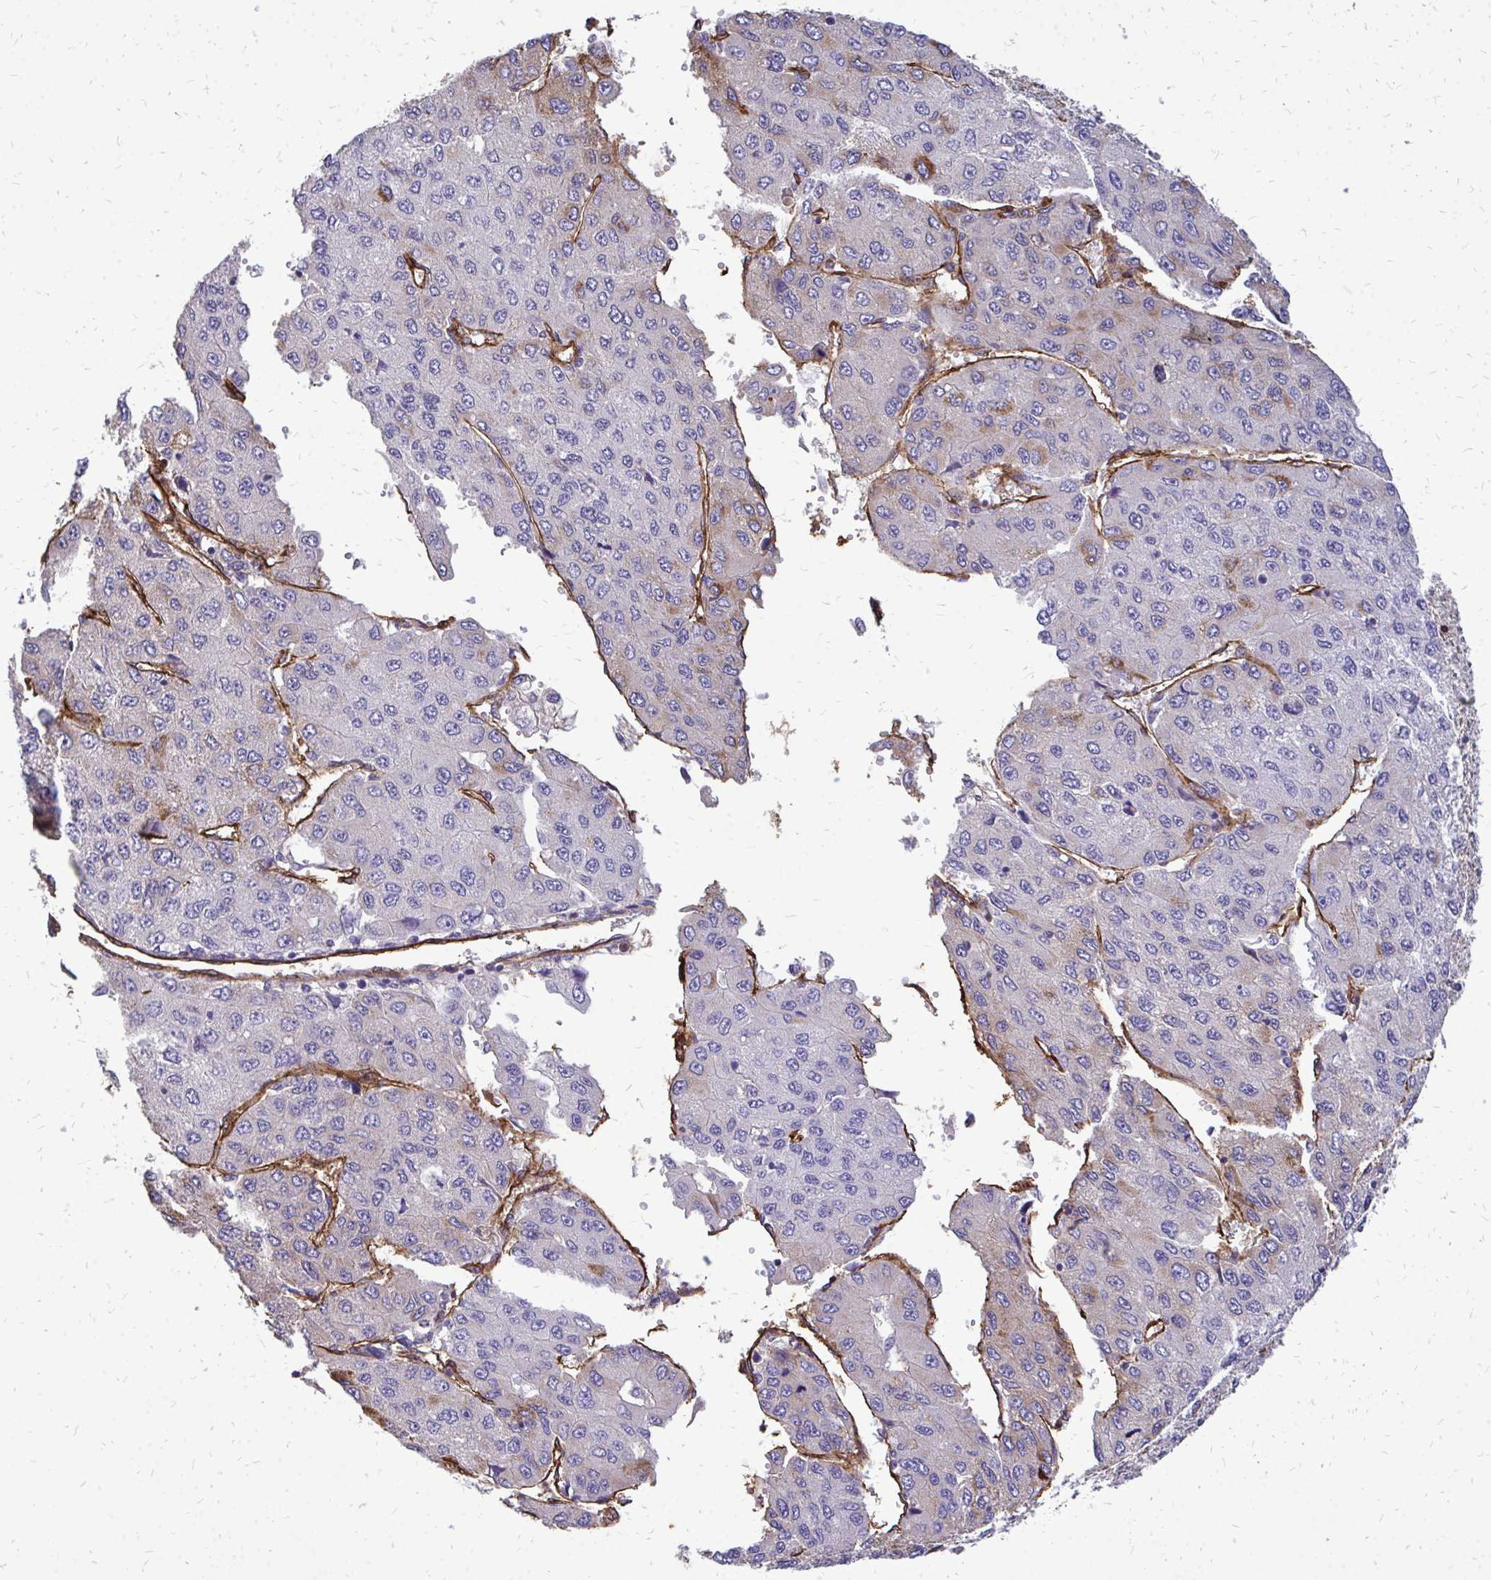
{"staining": {"intensity": "negative", "quantity": "none", "location": "none"}, "tissue": "liver cancer", "cell_type": "Tumor cells", "image_type": "cancer", "snomed": [{"axis": "morphology", "description": "Carcinoma, Hepatocellular, NOS"}, {"axis": "topography", "description": "Liver"}], "caption": "IHC photomicrograph of neoplastic tissue: human hepatocellular carcinoma (liver) stained with DAB (3,3'-diaminobenzidine) reveals no significant protein positivity in tumor cells.", "gene": "MARCKSL1", "patient": {"sex": "female", "age": 66}}